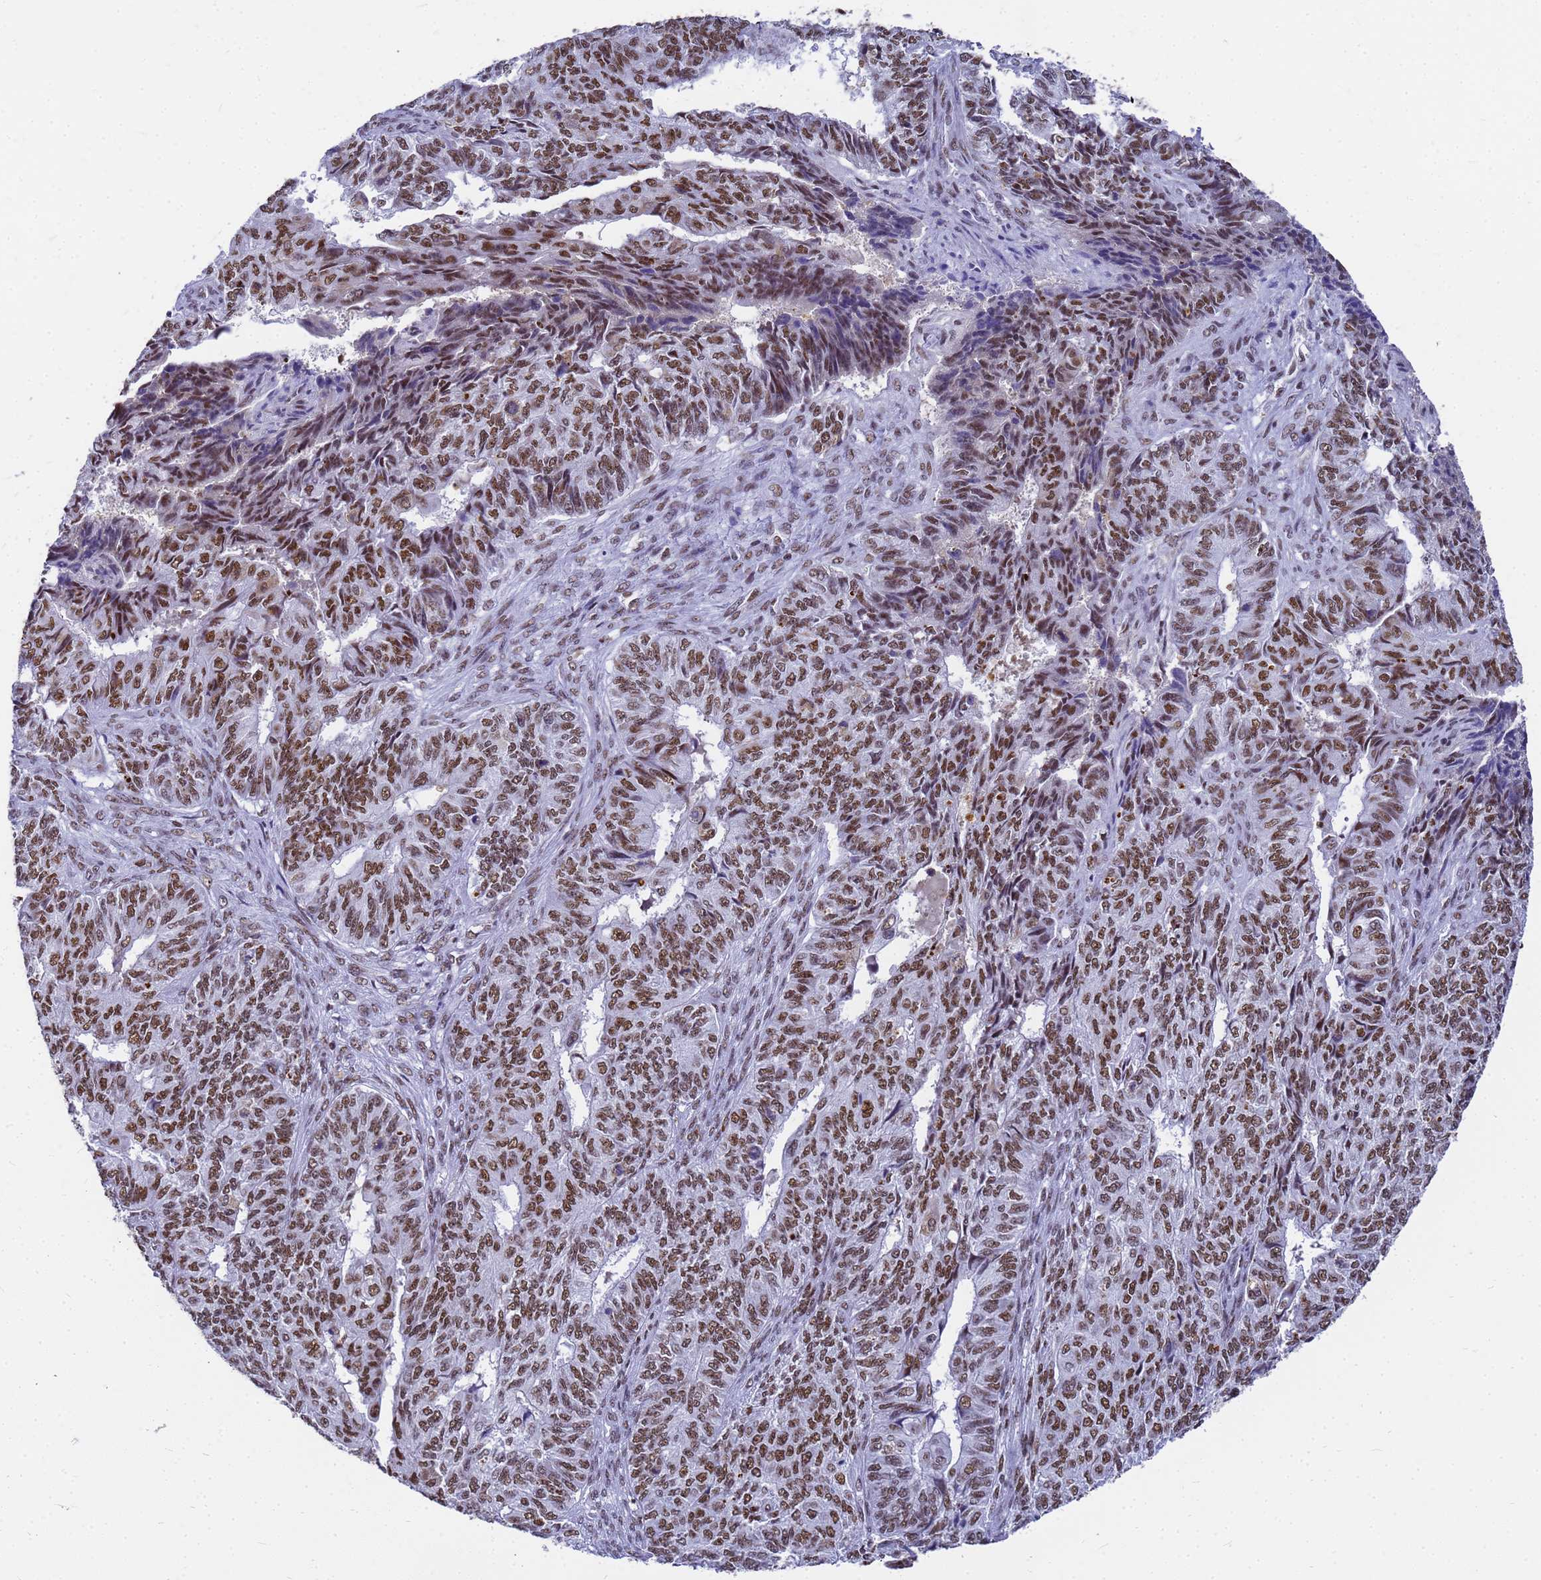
{"staining": {"intensity": "strong", "quantity": ">75%", "location": "nuclear"}, "tissue": "endometrial cancer", "cell_type": "Tumor cells", "image_type": "cancer", "snomed": [{"axis": "morphology", "description": "Adenocarcinoma, NOS"}, {"axis": "topography", "description": "Endometrium"}], "caption": "Human endometrial adenocarcinoma stained with a protein marker displays strong staining in tumor cells.", "gene": "SART3", "patient": {"sex": "female", "age": 32}}